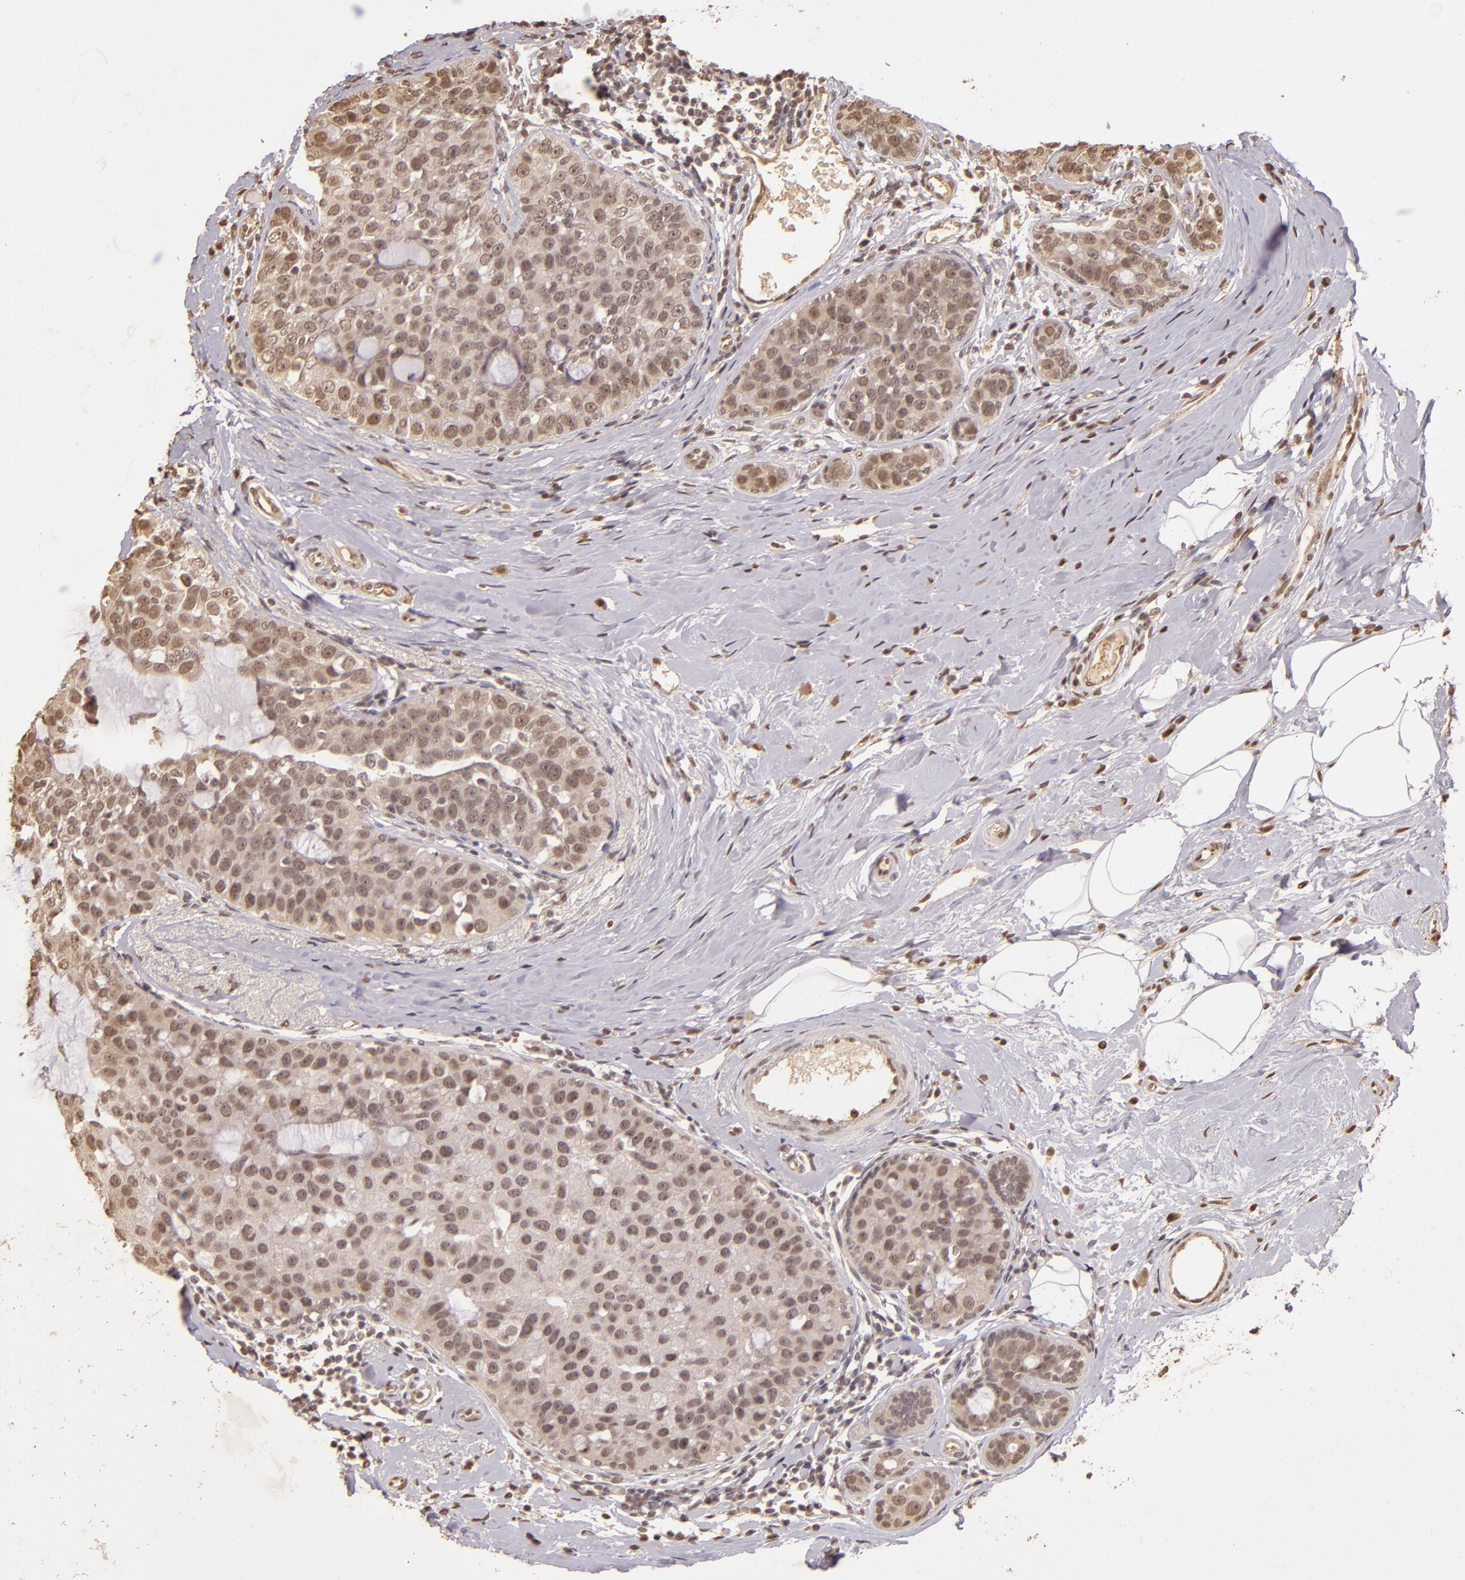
{"staining": {"intensity": "weak", "quantity": ">75%", "location": "cytoplasmic/membranous,nuclear"}, "tissue": "breast cancer", "cell_type": "Tumor cells", "image_type": "cancer", "snomed": [{"axis": "morphology", "description": "Normal tissue, NOS"}, {"axis": "morphology", "description": "Duct carcinoma"}, {"axis": "topography", "description": "Breast"}], "caption": "Protein positivity by immunohistochemistry displays weak cytoplasmic/membranous and nuclear staining in about >75% of tumor cells in breast cancer (infiltrating ductal carcinoma).", "gene": "CUL1", "patient": {"sex": "female", "age": 50}}